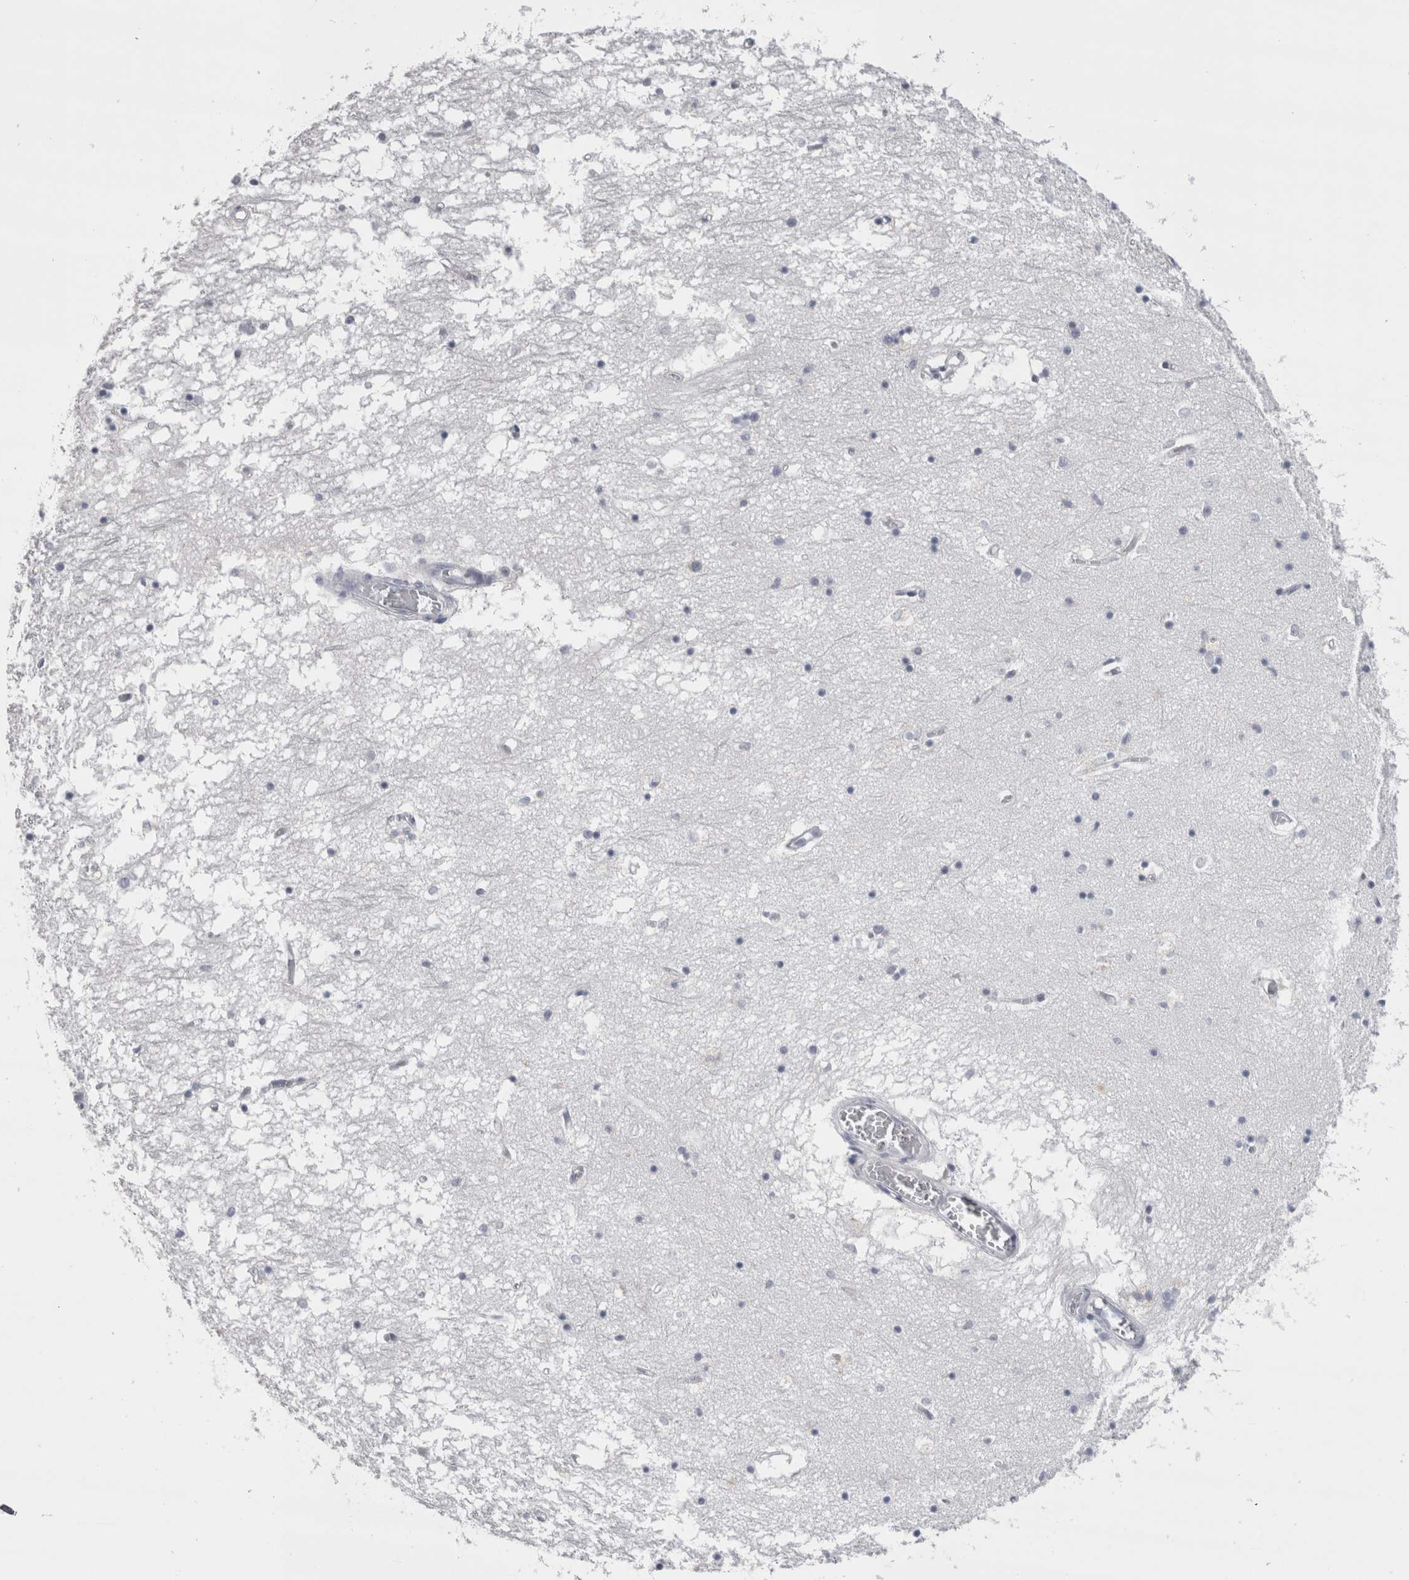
{"staining": {"intensity": "negative", "quantity": "none", "location": "none"}, "tissue": "hippocampus", "cell_type": "Glial cells", "image_type": "normal", "snomed": [{"axis": "morphology", "description": "Normal tissue, NOS"}, {"axis": "topography", "description": "Hippocampus"}], "caption": "A high-resolution micrograph shows immunohistochemistry staining of normal hippocampus, which shows no significant staining in glial cells. The staining is performed using DAB brown chromogen with nuclei counter-stained in using hematoxylin.", "gene": "DHRS4", "patient": {"sex": "male", "age": 70}}